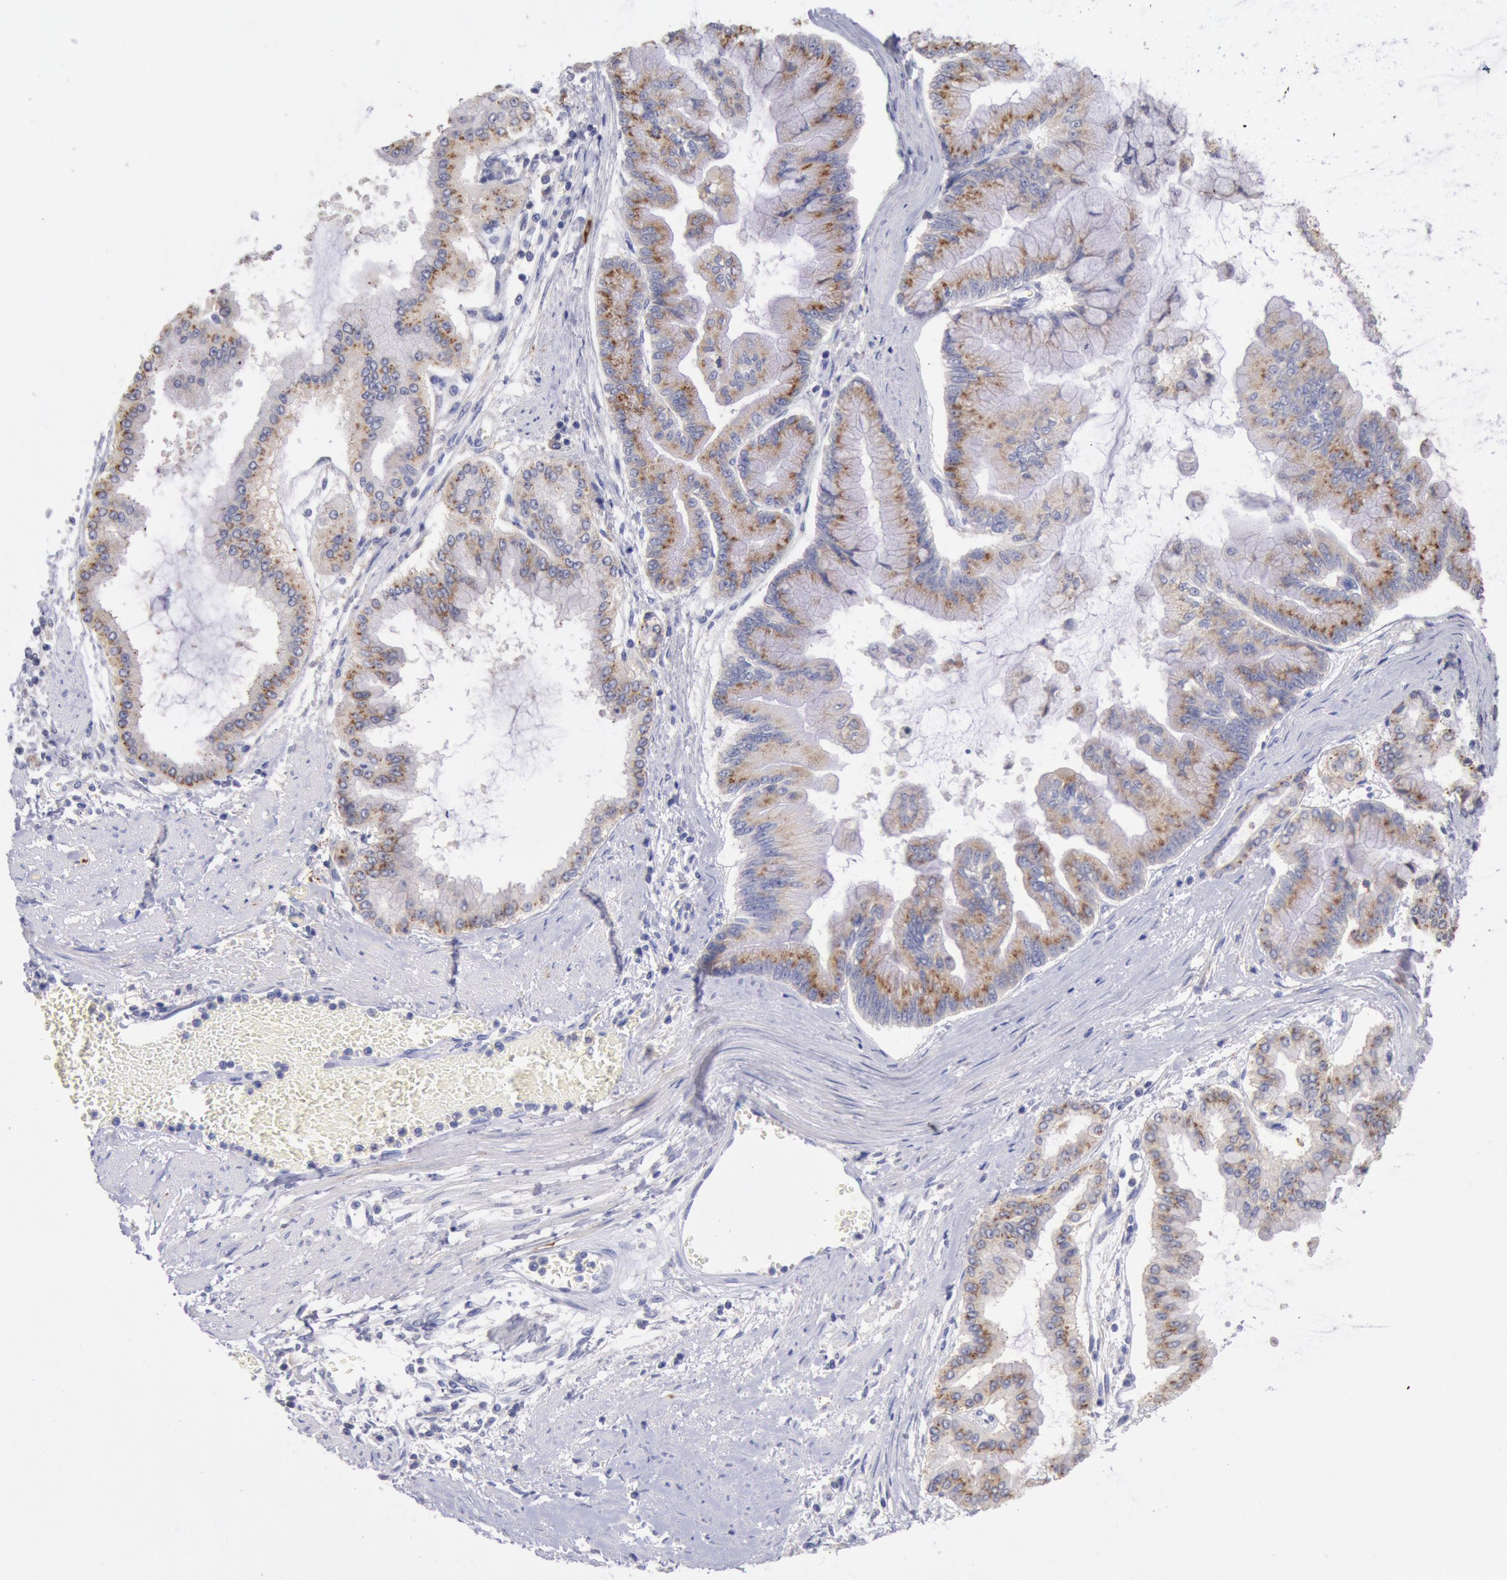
{"staining": {"intensity": "weak", "quantity": ">75%", "location": "cytoplasmic/membranous"}, "tissue": "liver cancer", "cell_type": "Tumor cells", "image_type": "cancer", "snomed": [{"axis": "morphology", "description": "Cholangiocarcinoma"}, {"axis": "topography", "description": "Liver"}], "caption": "Approximately >75% of tumor cells in human liver cholangiocarcinoma reveal weak cytoplasmic/membranous protein expression as visualized by brown immunohistochemical staining.", "gene": "GAL3ST1", "patient": {"sex": "female", "age": 79}}